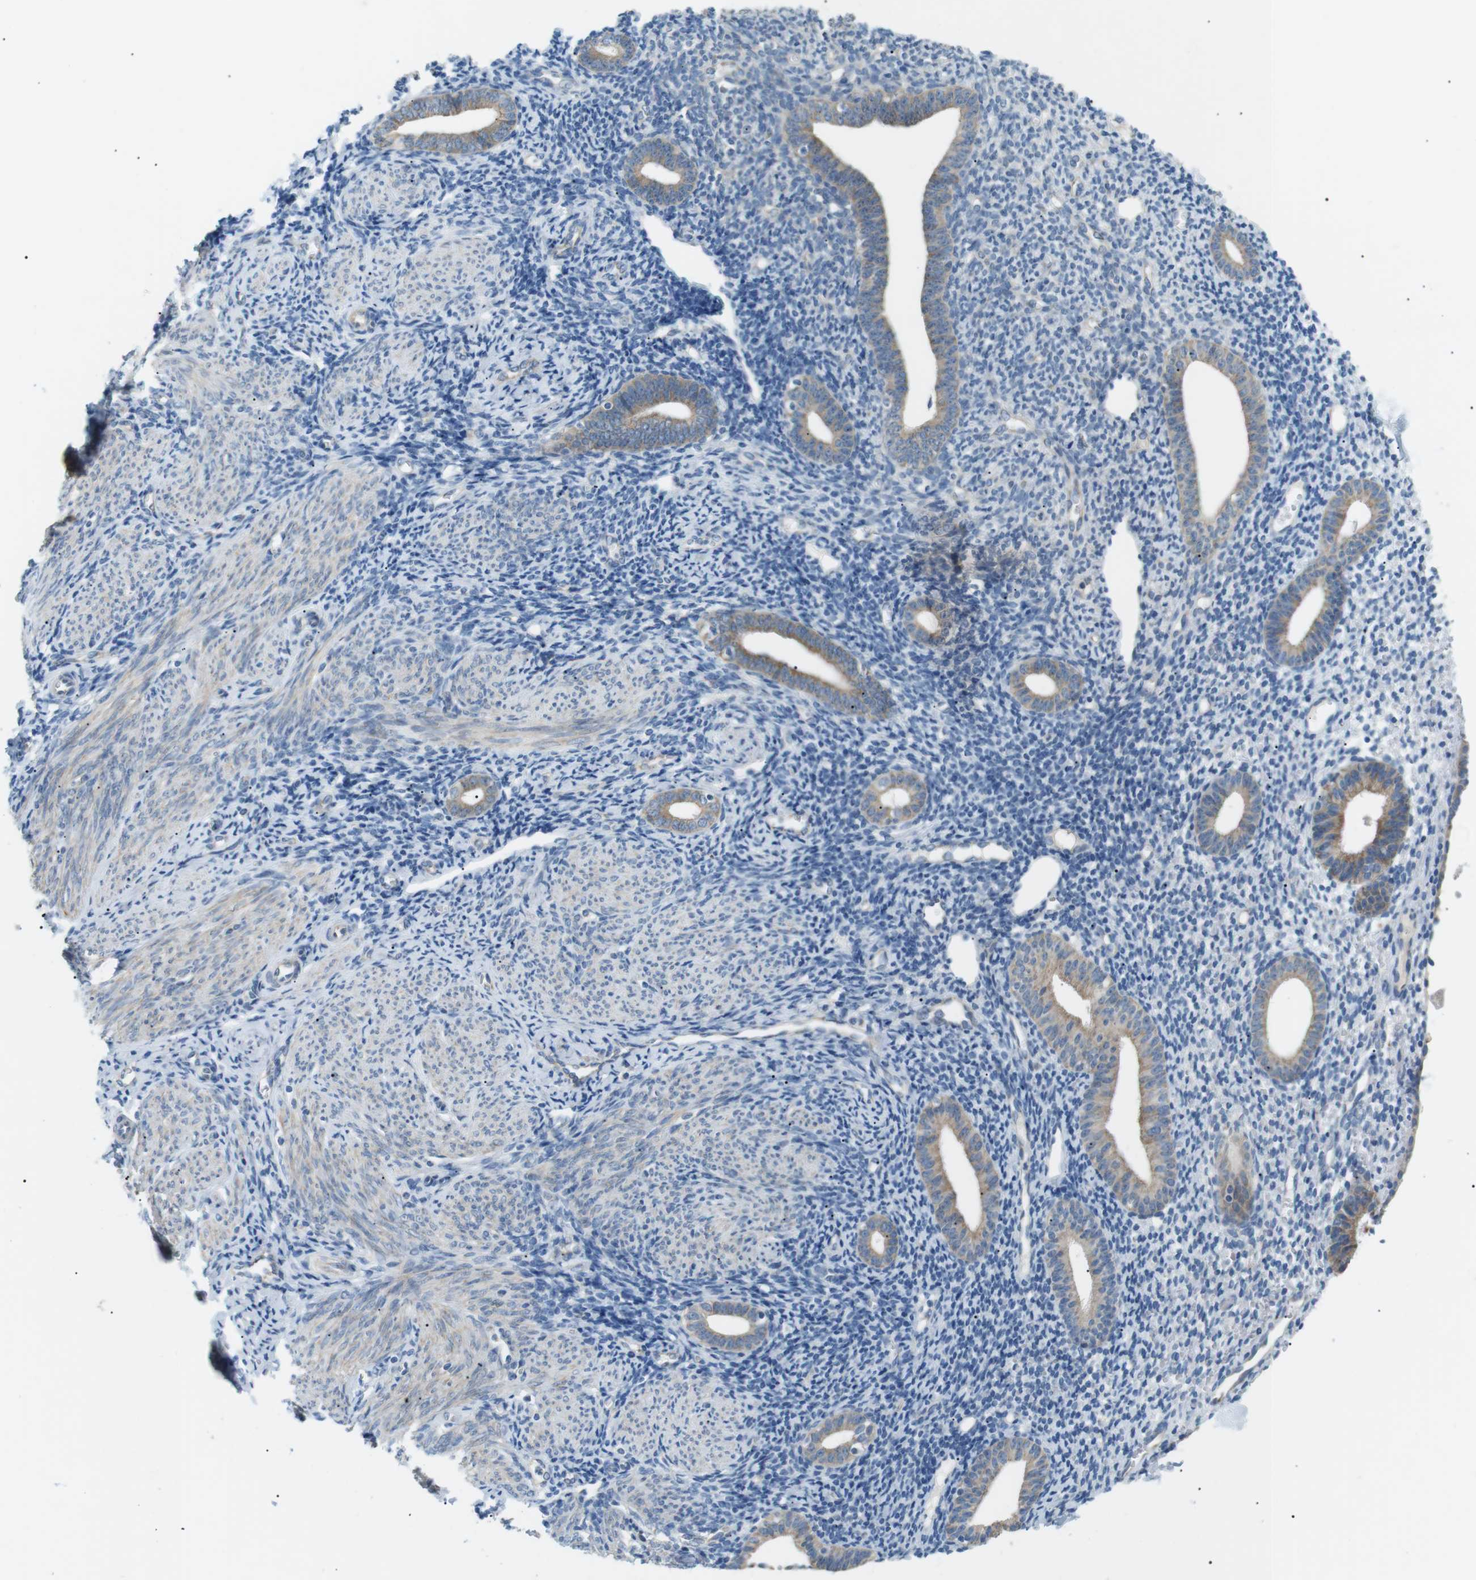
{"staining": {"intensity": "negative", "quantity": "none", "location": "none"}, "tissue": "endometrium", "cell_type": "Cells in endometrial stroma", "image_type": "normal", "snomed": [{"axis": "morphology", "description": "Normal tissue, NOS"}, {"axis": "topography", "description": "Endometrium"}], "caption": "Immunohistochemistry (IHC) of normal endometrium exhibits no positivity in cells in endometrial stroma. The staining is performed using DAB brown chromogen with nuclei counter-stained in using hematoxylin.", "gene": "MTARC2", "patient": {"sex": "female", "age": 50}}